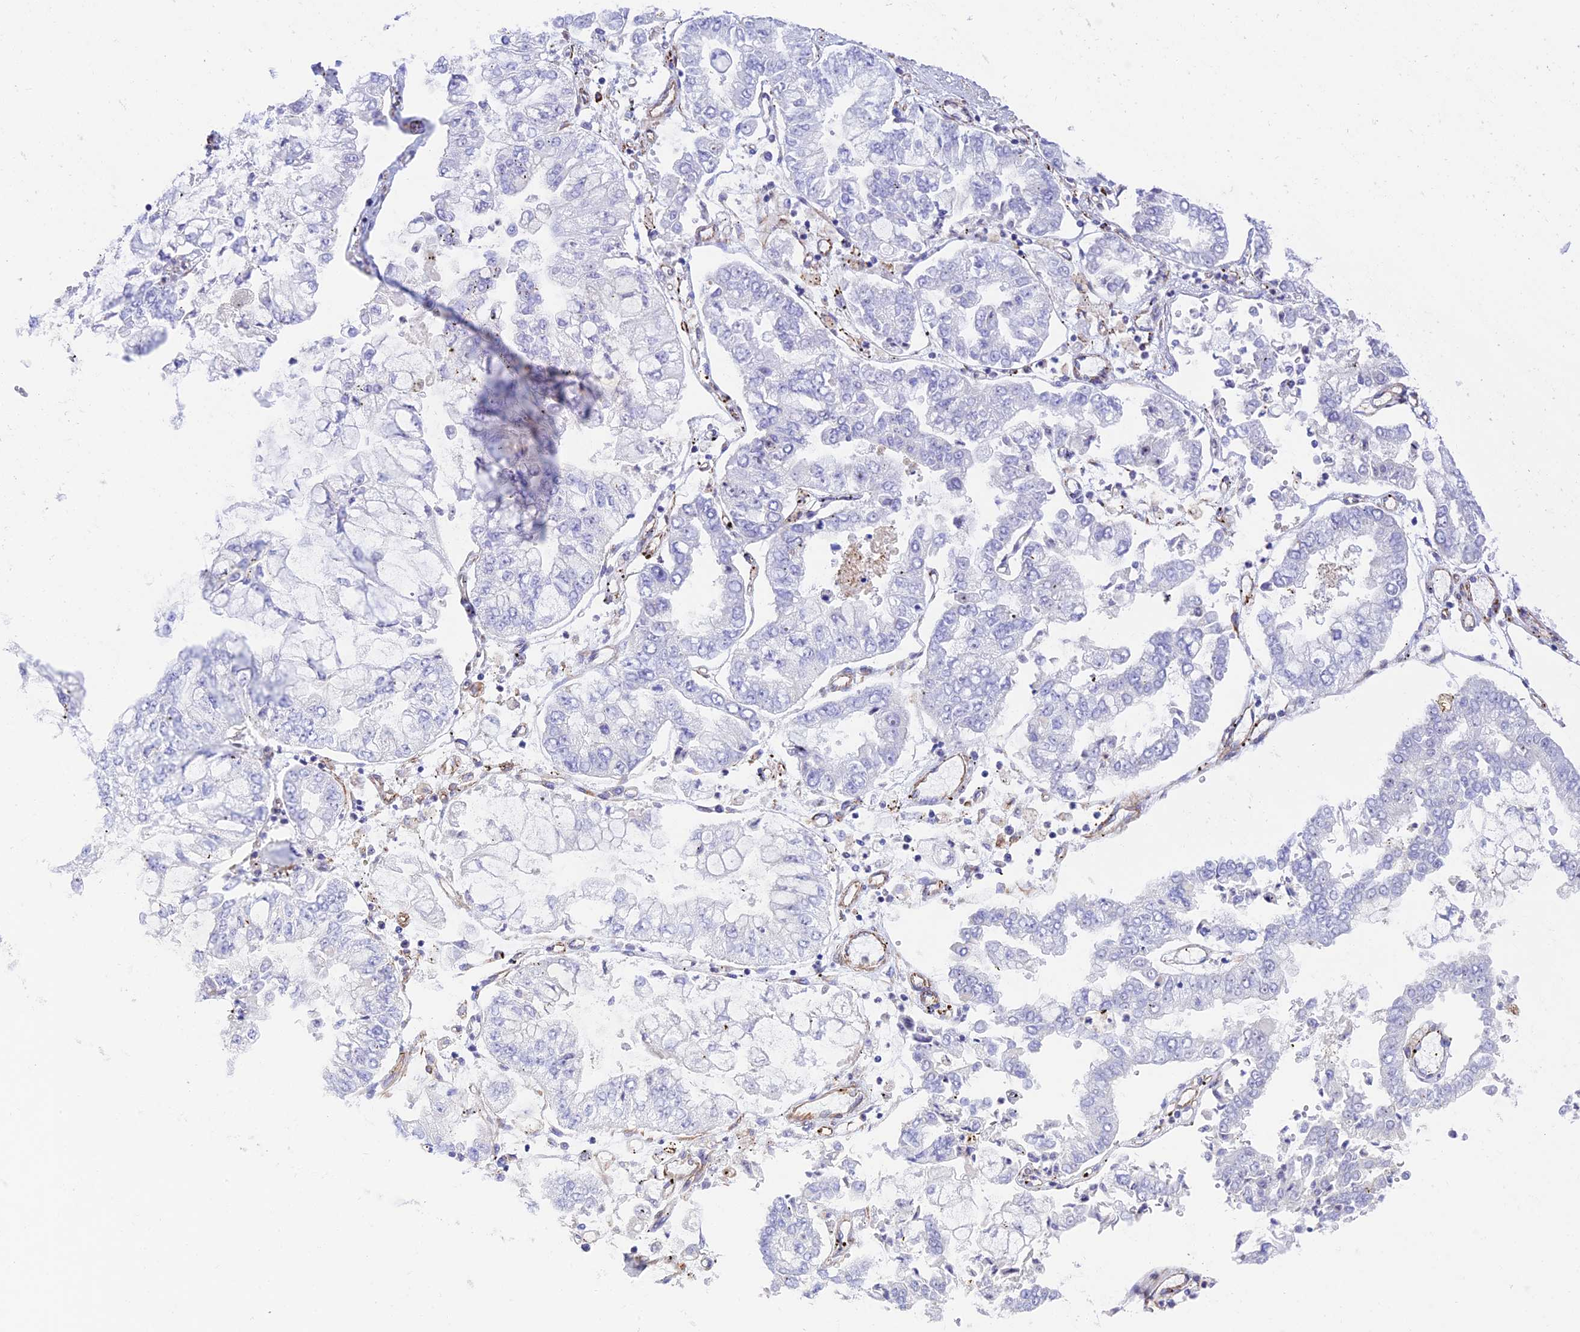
{"staining": {"intensity": "negative", "quantity": "none", "location": "none"}, "tissue": "stomach cancer", "cell_type": "Tumor cells", "image_type": "cancer", "snomed": [{"axis": "morphology", "description": "Adenocarcinoma, NOS"}, {"axis": "topography", "description": "Stomach"}], "caption": "A histopathology image of stomach cancer stained for a protein reveals no brown staining in tumor cells. (Stains: DAB (3,3'-diaminobenzidine) IHC with hematoxylin counter stain, Microscopy: brightfield microscopy at high magnification).", "gene": "ZNF652", "patient": {"sex": "male", "age": 76}}